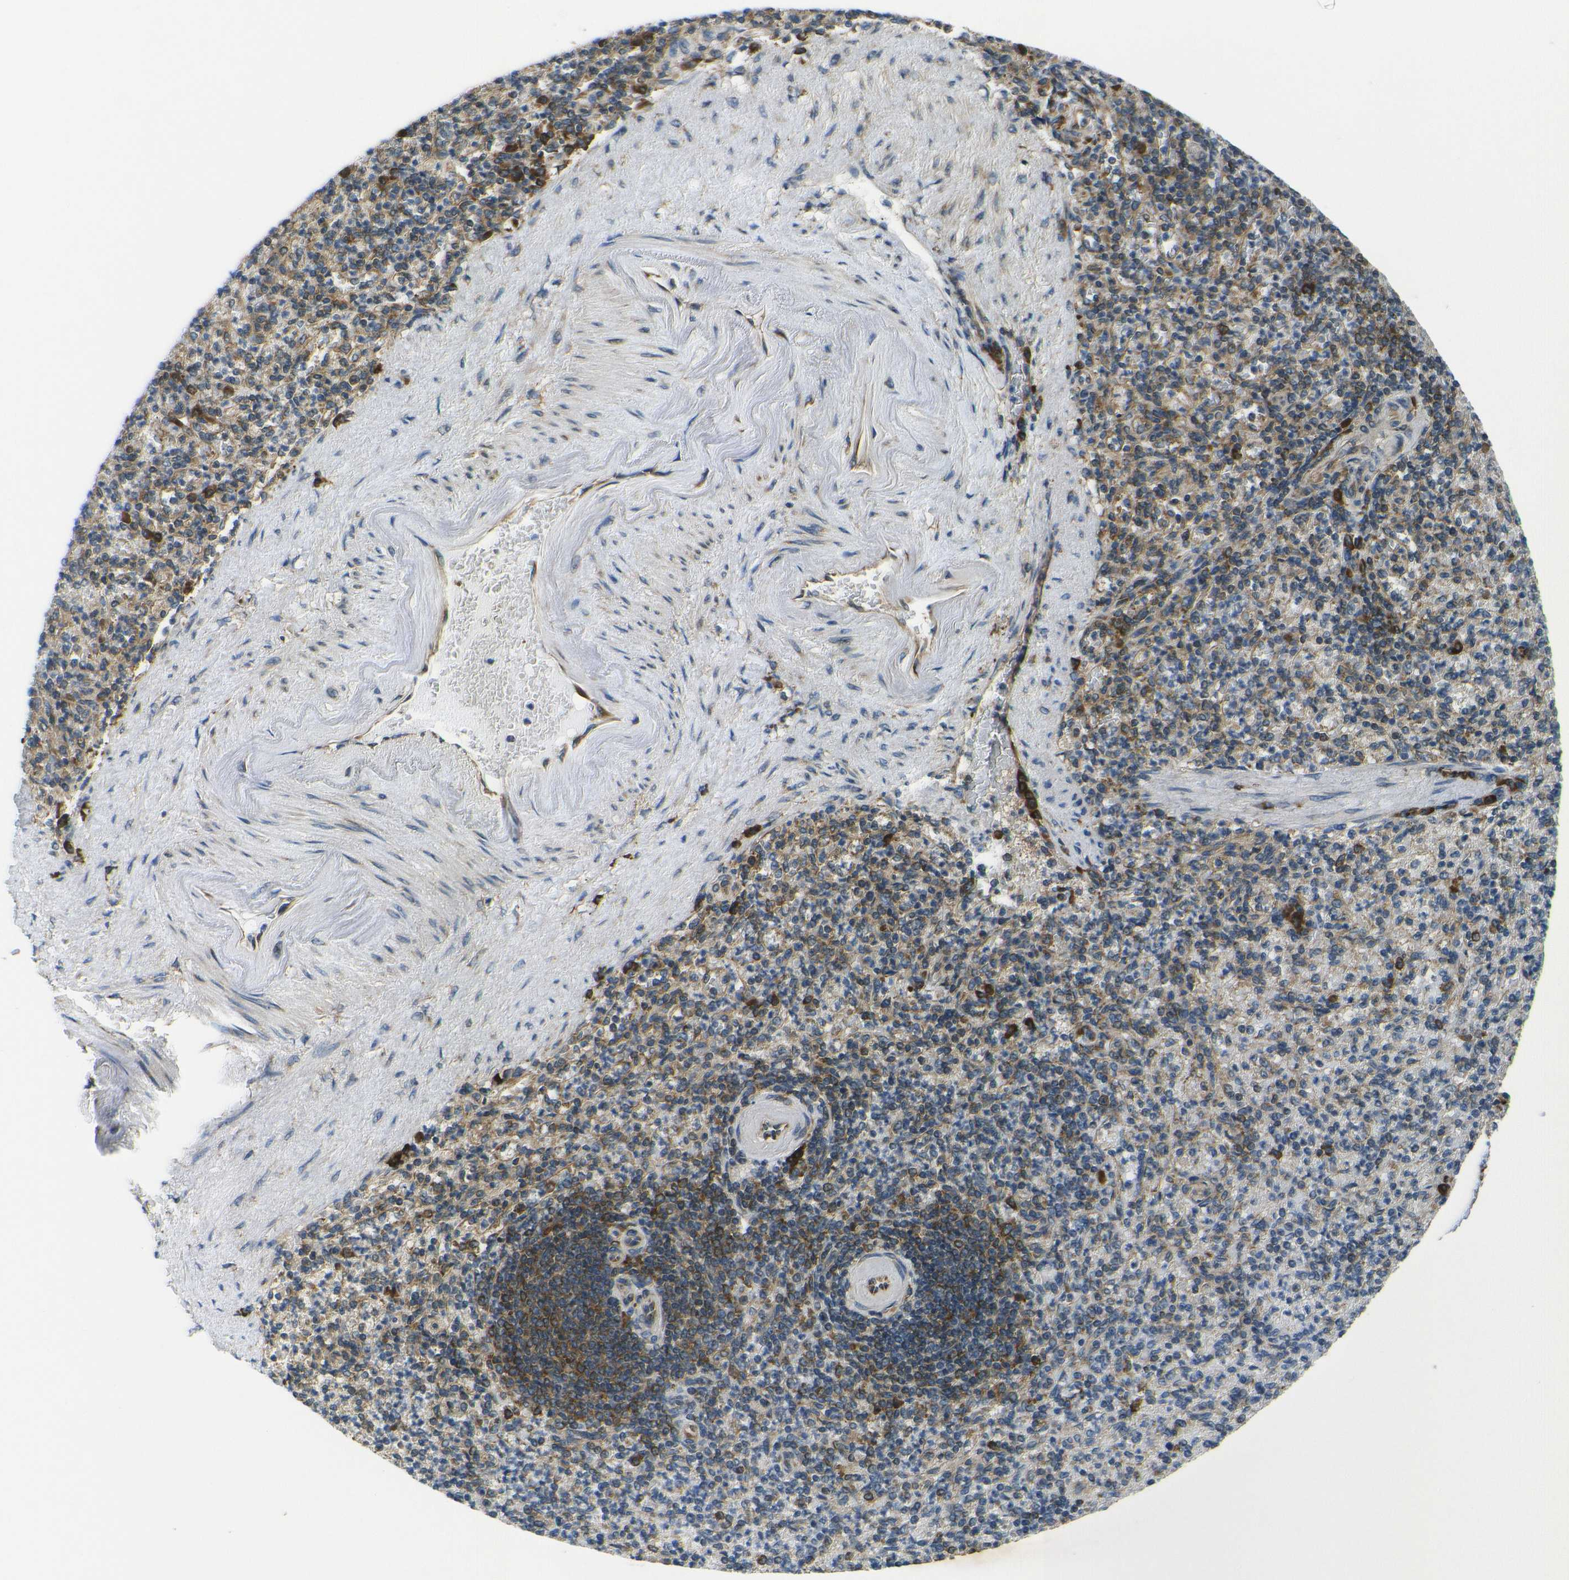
{"staining": {"intensity": "moderate", "quantity": ">75%", "location": "cytoplasmic/membranous"}, "tissue": "spleen", "cell_type": "Cells in red pulp", "image_type": "normal", "snomed": [{"axis": "morphology", "description": "Normal tissue, NOS"}, {"axis": "topography", "description": "Spleen"}], "caption": "Spleen stained for a protein shows moderate cytoplasmic/membranous positivity in cells in red pulp.", "gene": "RPSA", "patient": {"sex": "female", "age": 74}}